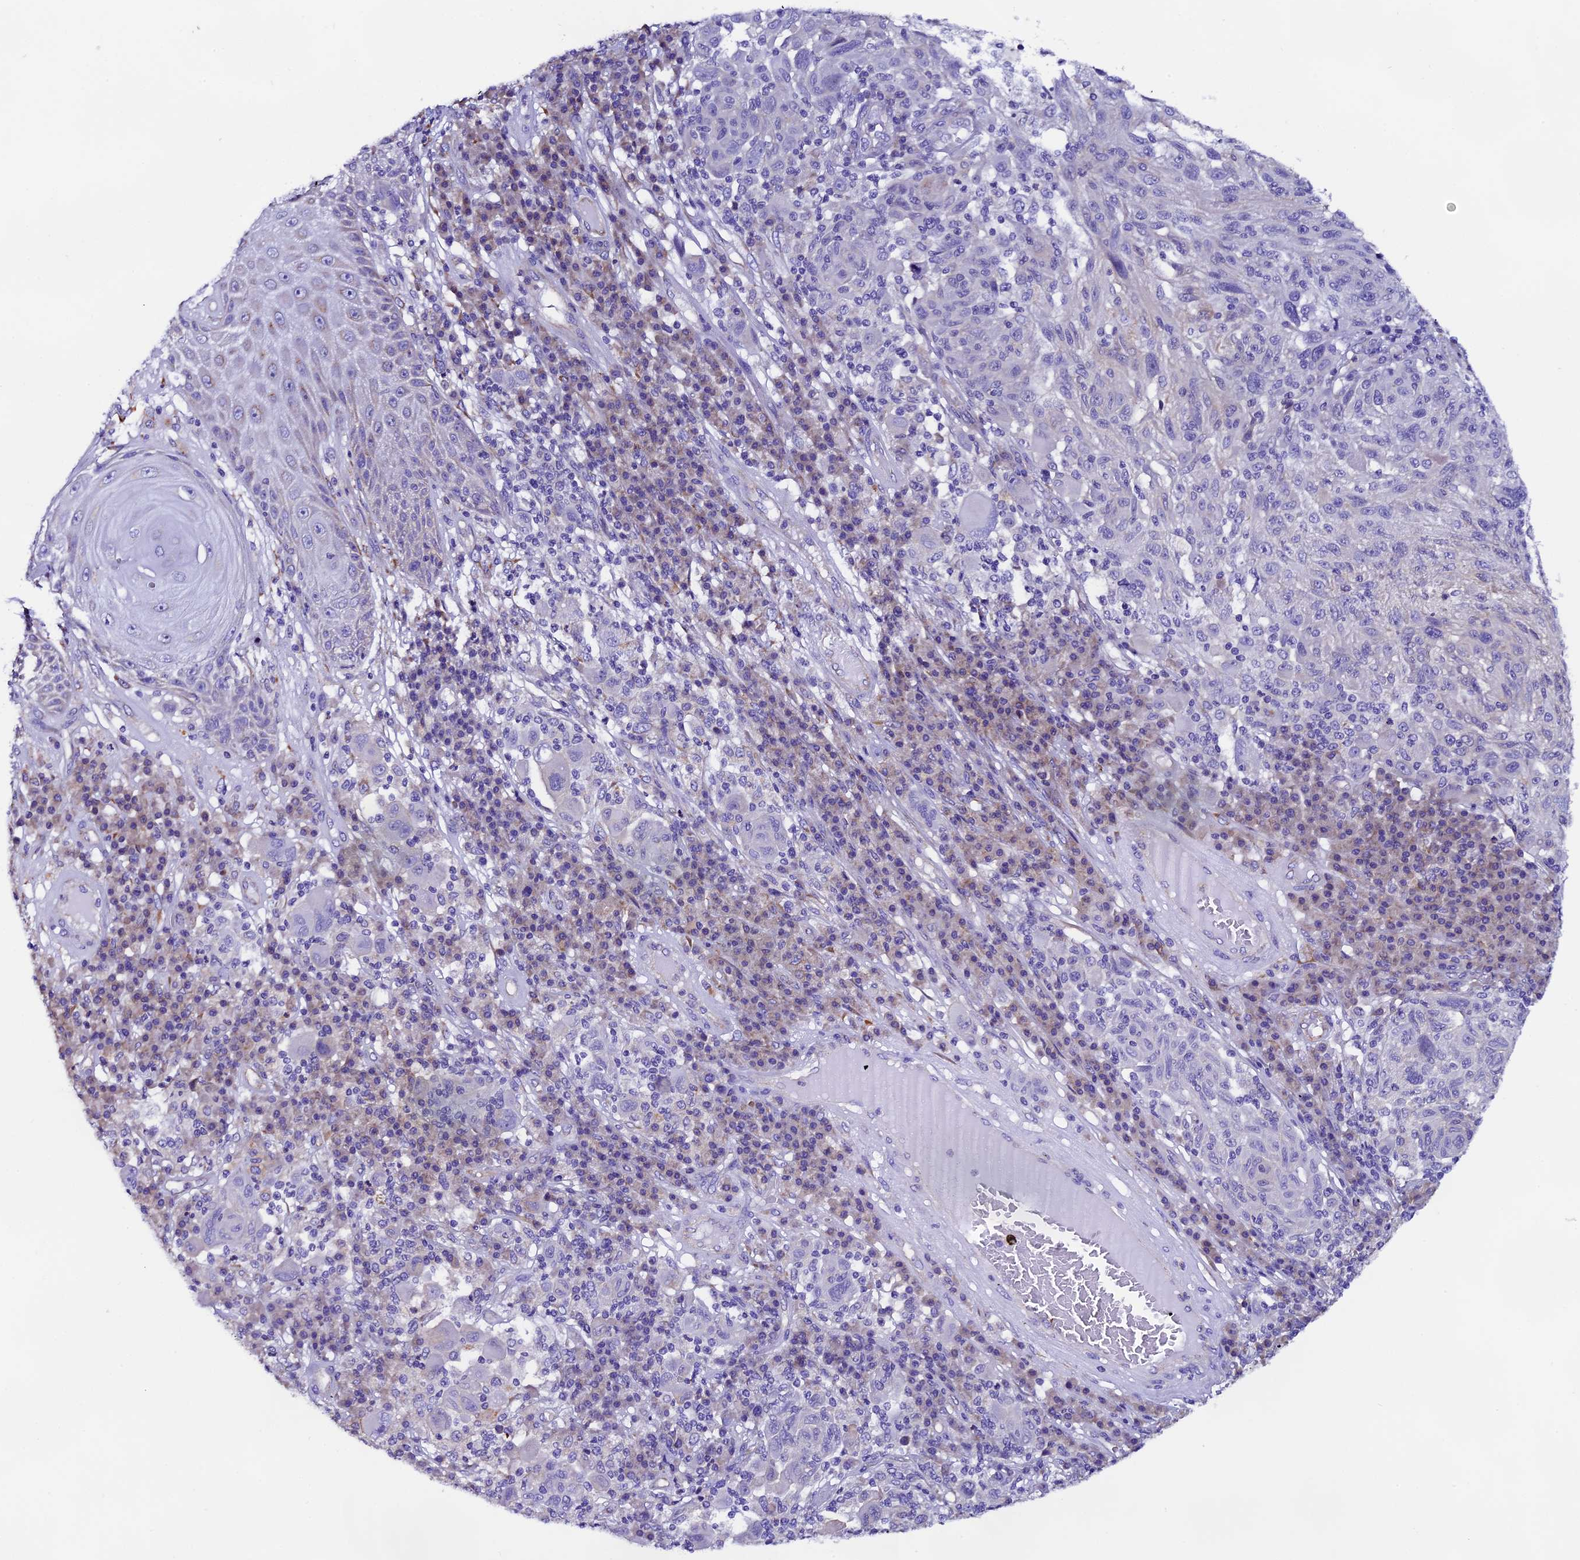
{"staining": {"intensity": "negative", "quantity": "none", "location": "none"}, "tissue": "melanoma", "cell_type": "Tumor cells", "image_type": "cancer", "snomed": [{"axis": "morphology", "description": "Malignant melanoma, NOS"}, {"axis": "topography", "description": "Skin"}], "caption": "The histopathology image displays no staining of tumor cells in melanoma. (Immunohistochemistry (ihc), brightfield microscopy, high magnification).", "gene": "COMTD1", "patient": {"sex": "male", "age": 53}}